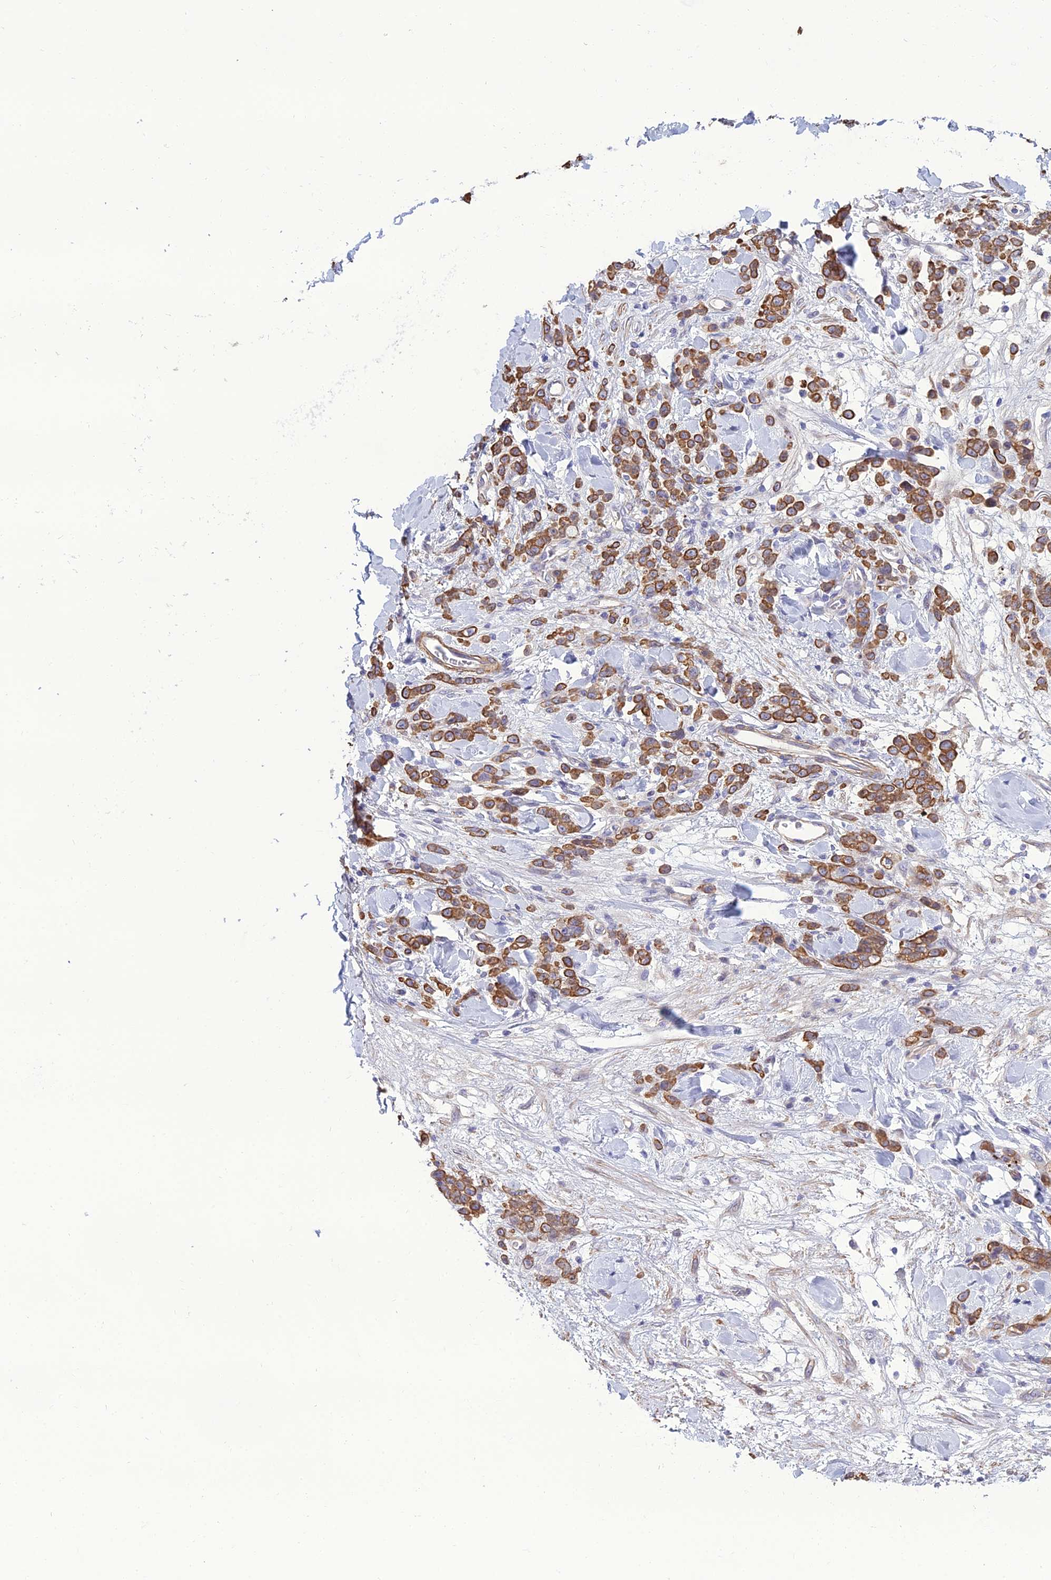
{"staining": {"intensity": "strong", "quantity": ">75%", "location": "cytoplasmic/membranous"}, "tissue": "stomach cancer", "cell_type": "Tumor cells", "image_type": "cancer", "snomed": [{"axis": "morphology", "description": "Normal tissue, NOS"}, {"axis": "morphology", "description": "Adenocarcinoma, NOS"}, {"axis": "topography", "description": "Stomach"}], "caption": "Immunohistochemical staining of human stomach adenocarcinoma shows high levels of strong cytoplasmic/membranous staining in about >75% of tumor cells.", "gene": "LZTS2", "patient": {"sex": "male", "age": 82}}